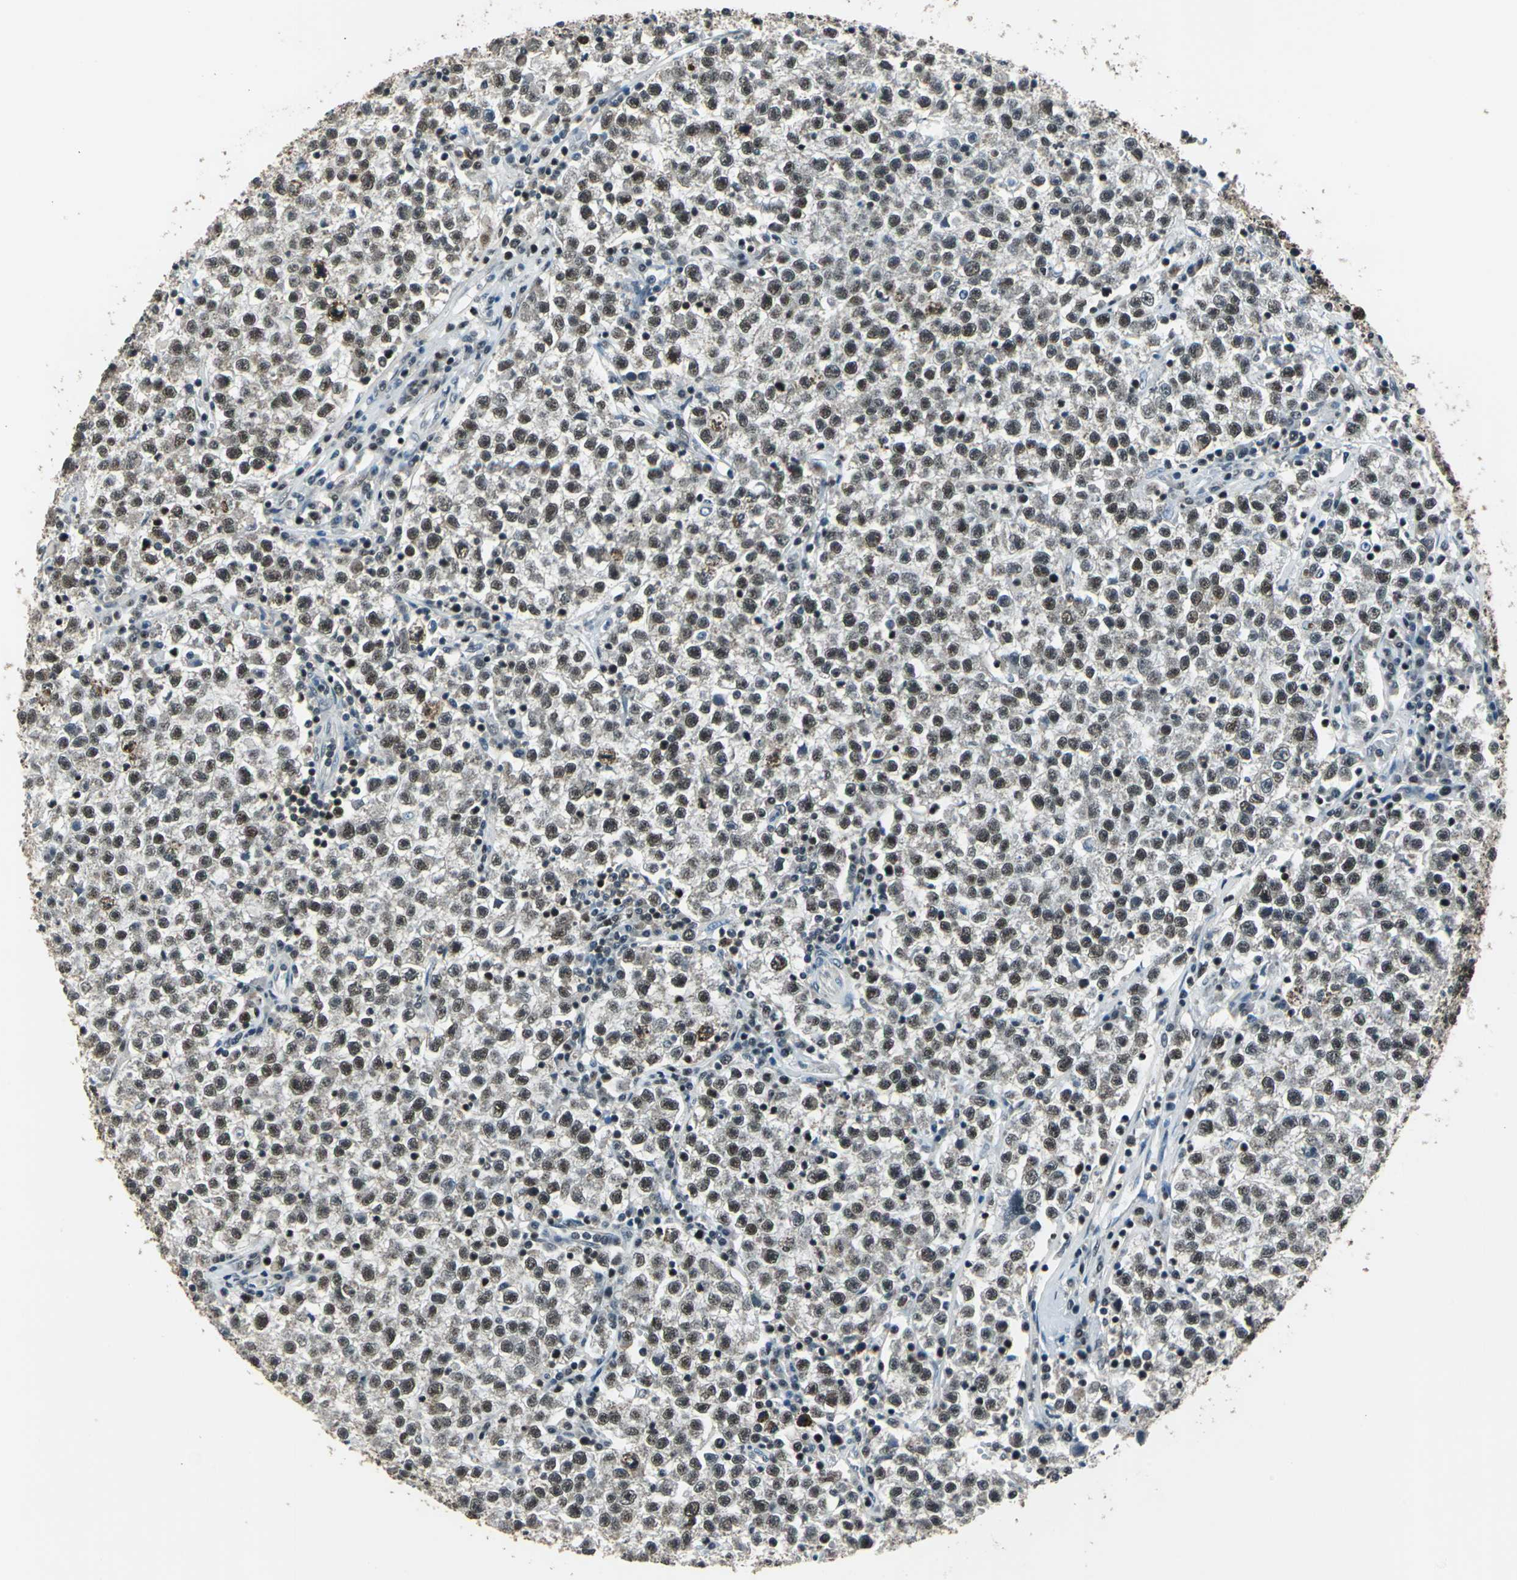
{"staining": {"intensity": "moderate", "quantity": "25%-75%", "location": "nuclear"}, "tissue": "testis cancer", "cell_type": "Tumor cells", "image_type": "cancer", "snomed": [{"axis": "morphology", "description": "Seminoma, NOS"}, {"axis": "topography", "description": "Testis"}], "caption": "High-power microscopy captured an IHC histopathology image of testis seminoma, revealing moderate nuclear positivity in approximately 25%-75% of tumor cells.", "gene": "BCLAF1", "patient": {"sex": "male", "age": 22}}